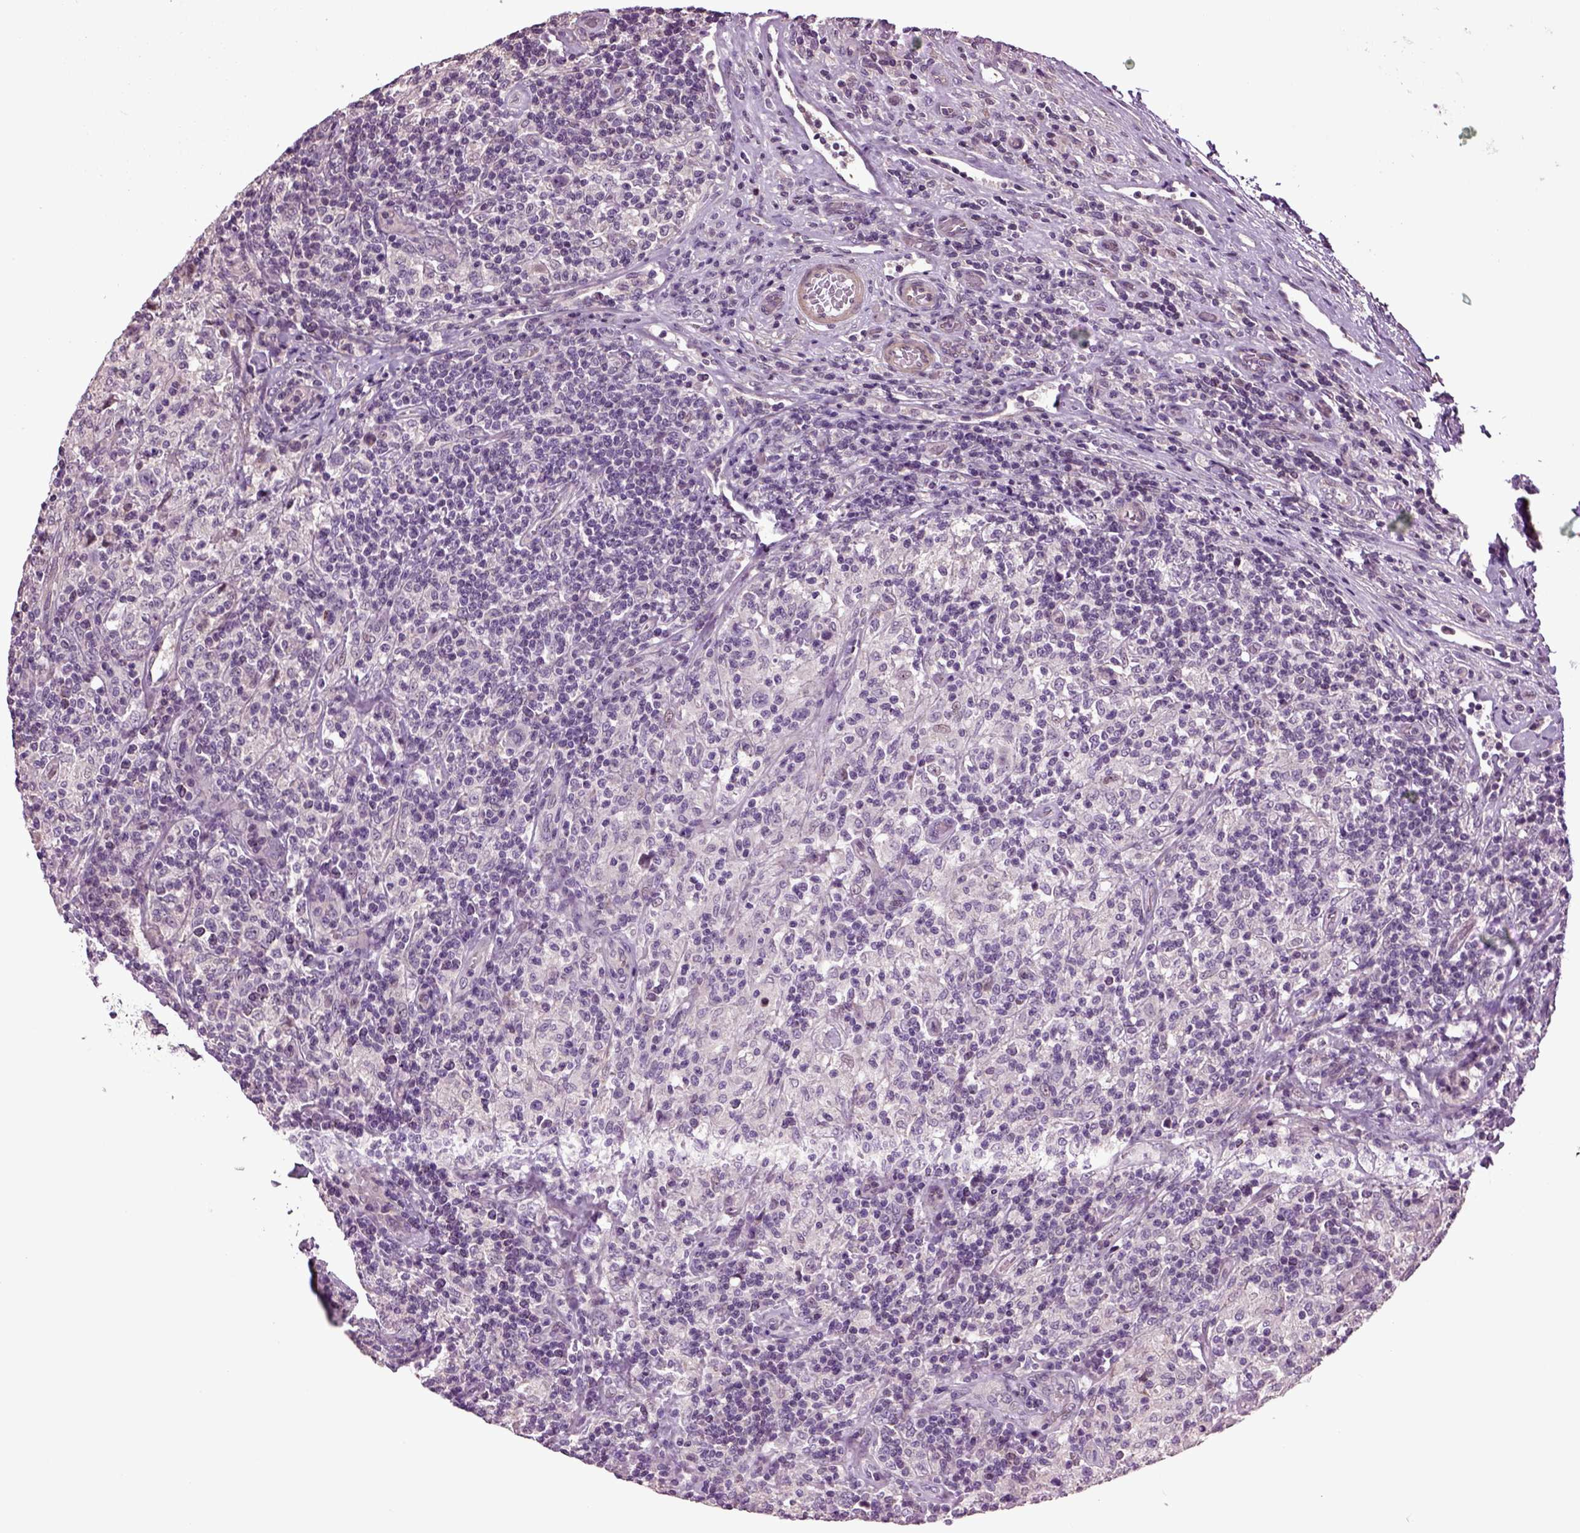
{"staining": {"intensity": "negative", "quantity": "none", "location": "none"}, "tissue": "lymphoma", "cell_type": "Tumor cells", "image_type": "cancer", "snomed": [{"axis": "morphology", "description": "Hodgkin's disease, NOS"}, {"axis": "topography", "description": "Lymph node"}], "caption": "Immunohistochemical staining of human lymphoma reveals no significant expression in tumor cells.", "gene": "HAGHL", "patient": {"sex": "male", "age": 70}}